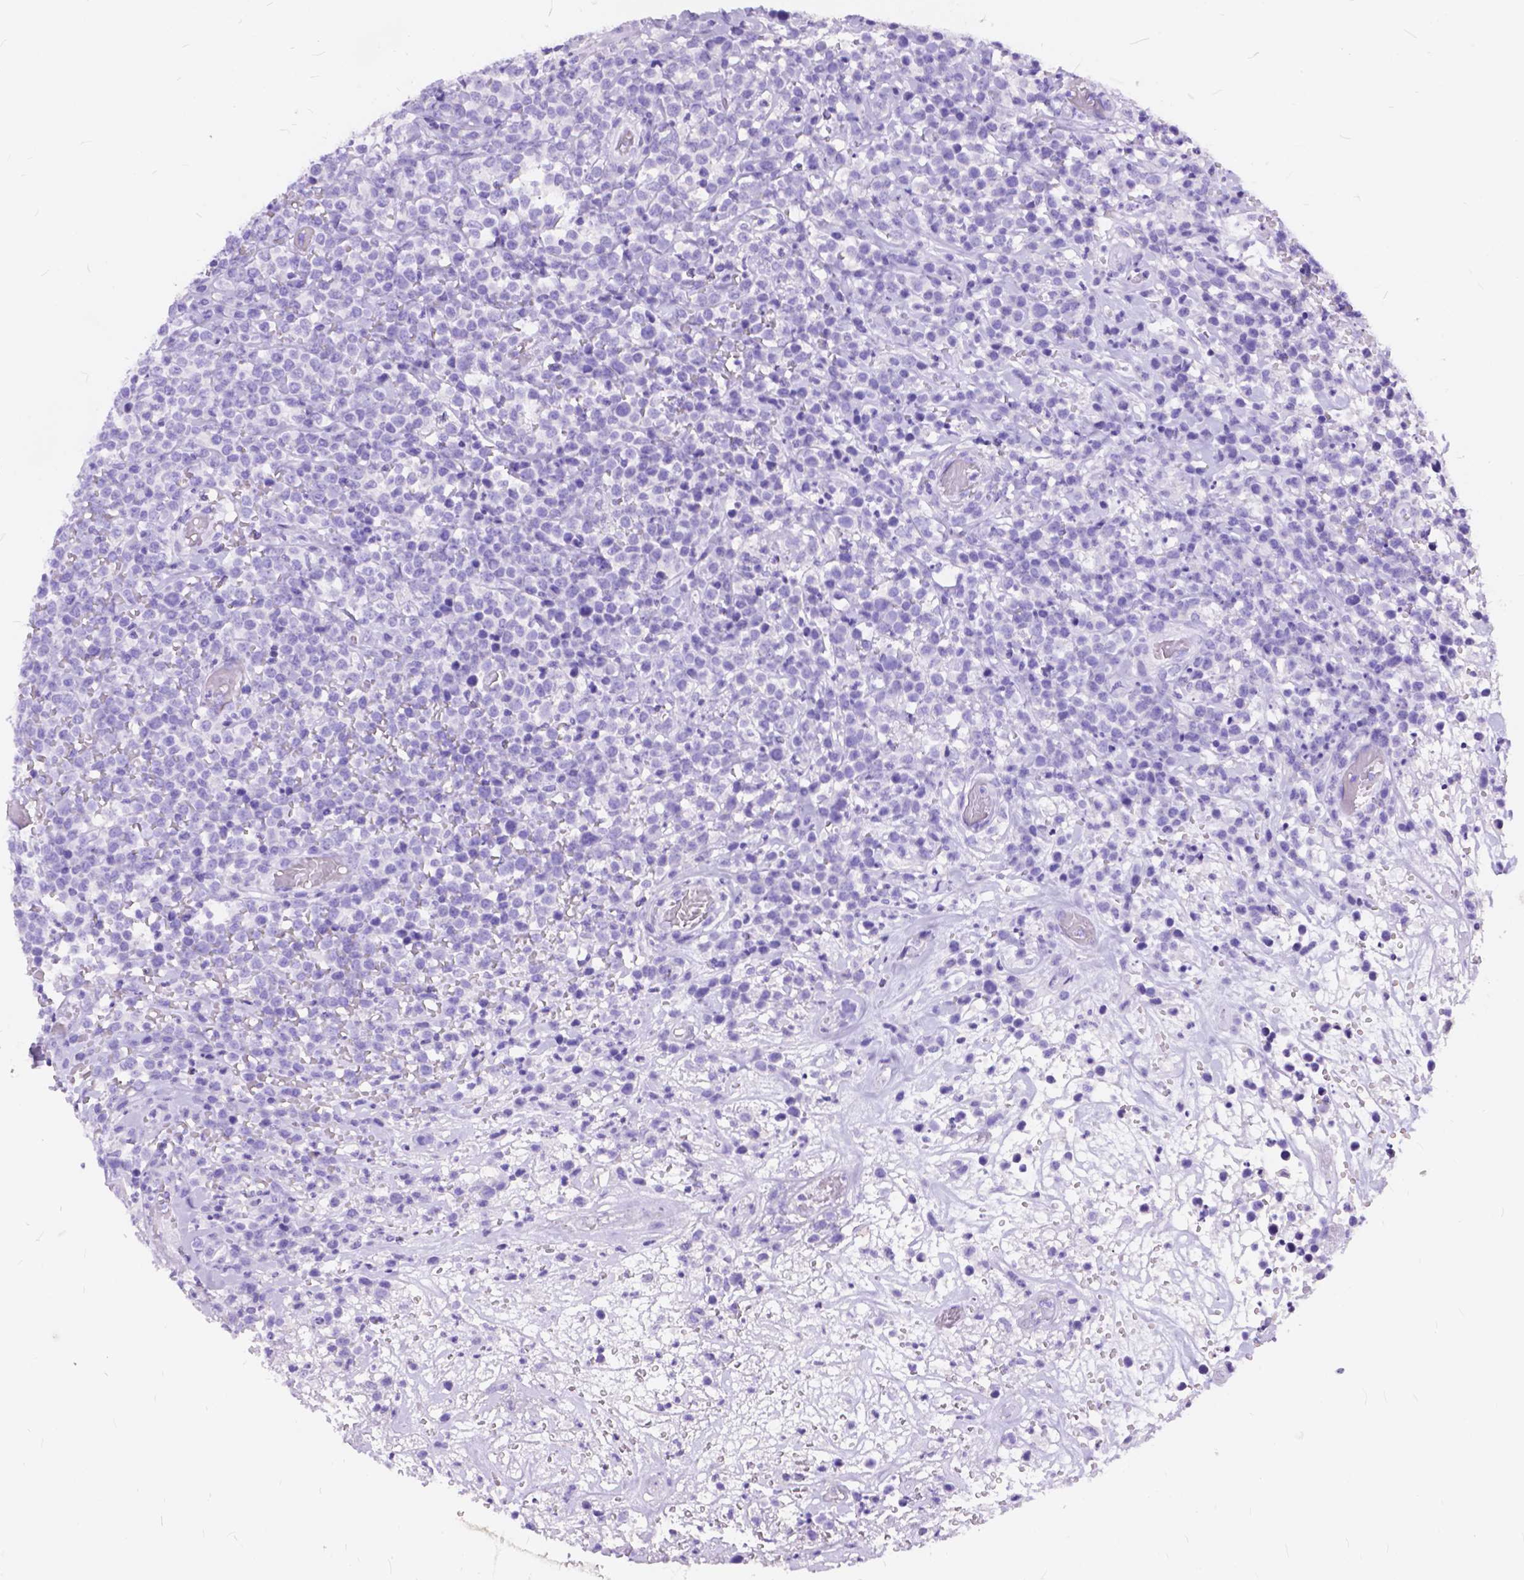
{"staining": {"intensity": "negative", "quantity": "none", "location": "none"}, "tissue": "lymphoma", "cell_type": "Tumor cells", "image_type": "cancer", "snomed": [{"axis": "morphology", "description": "Malignant lymphoma, non-Hodgkin's type, High grade"}, {"axis": "topography", "description": "Soft tissue"}], "caption": "Lymphoma stained for a protein using IHC shows no staining tumor cells.", "gene": "FOXL2", "patient": {"sex": "female", "age": 56}}